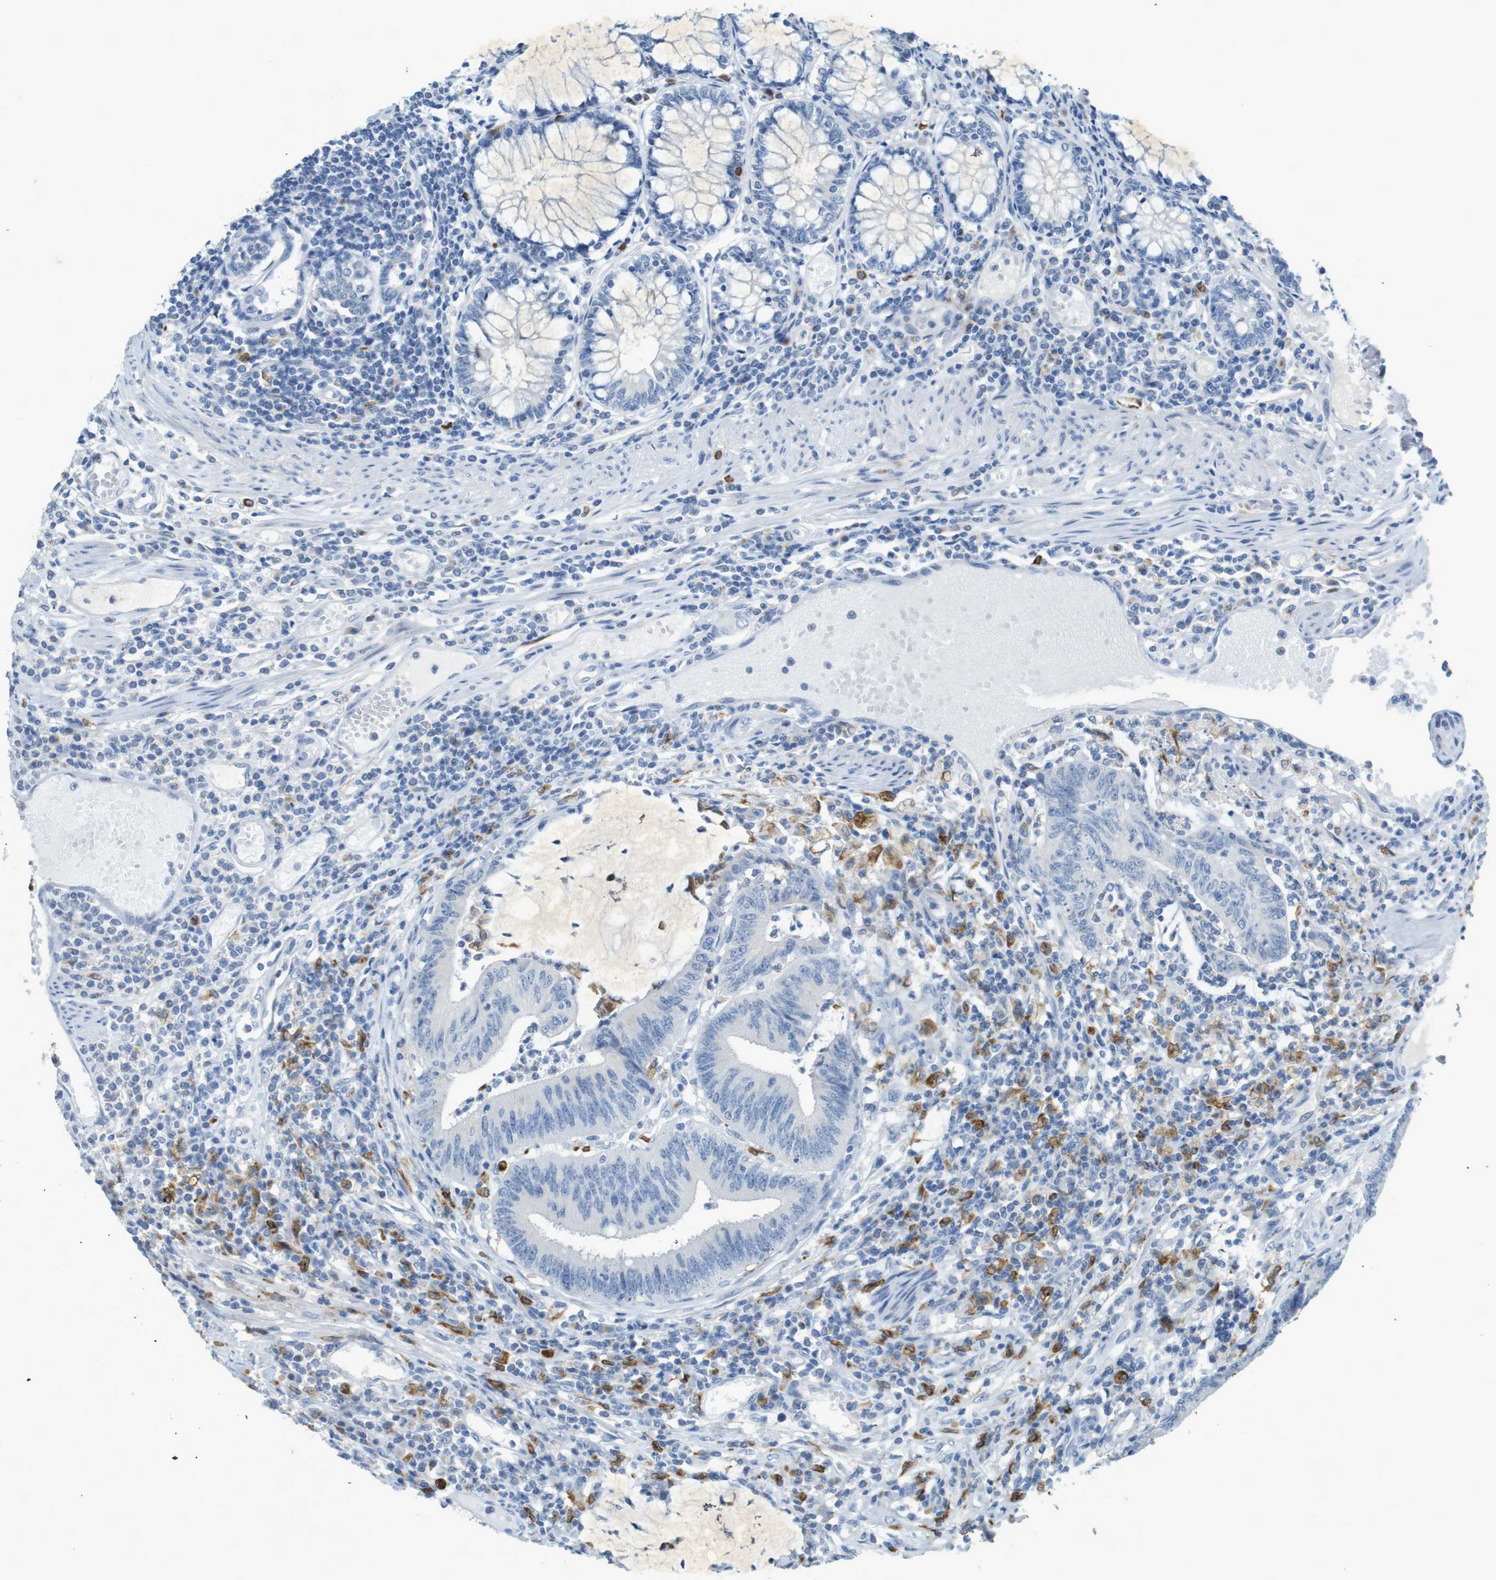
{"staining": {"intensity": "negative", "quantity": "none", "location": "none"}, "tissue": "colorectal cancer", "cell_type": "Tumor cells", "image_type": "cancer", "snomed": [{"axis": "morphology", "description": "Adenocarcinoma, NOS"}, {"axis": "topography", "description": "Rectum"}], "caption": "IHC histopathology image of human colorectal adenocarcinoma stained for a protein (brown), which reveals no positivity in tumor cells.", "gene": "CD320", "patient": {"sex": "female", "age": 66}}